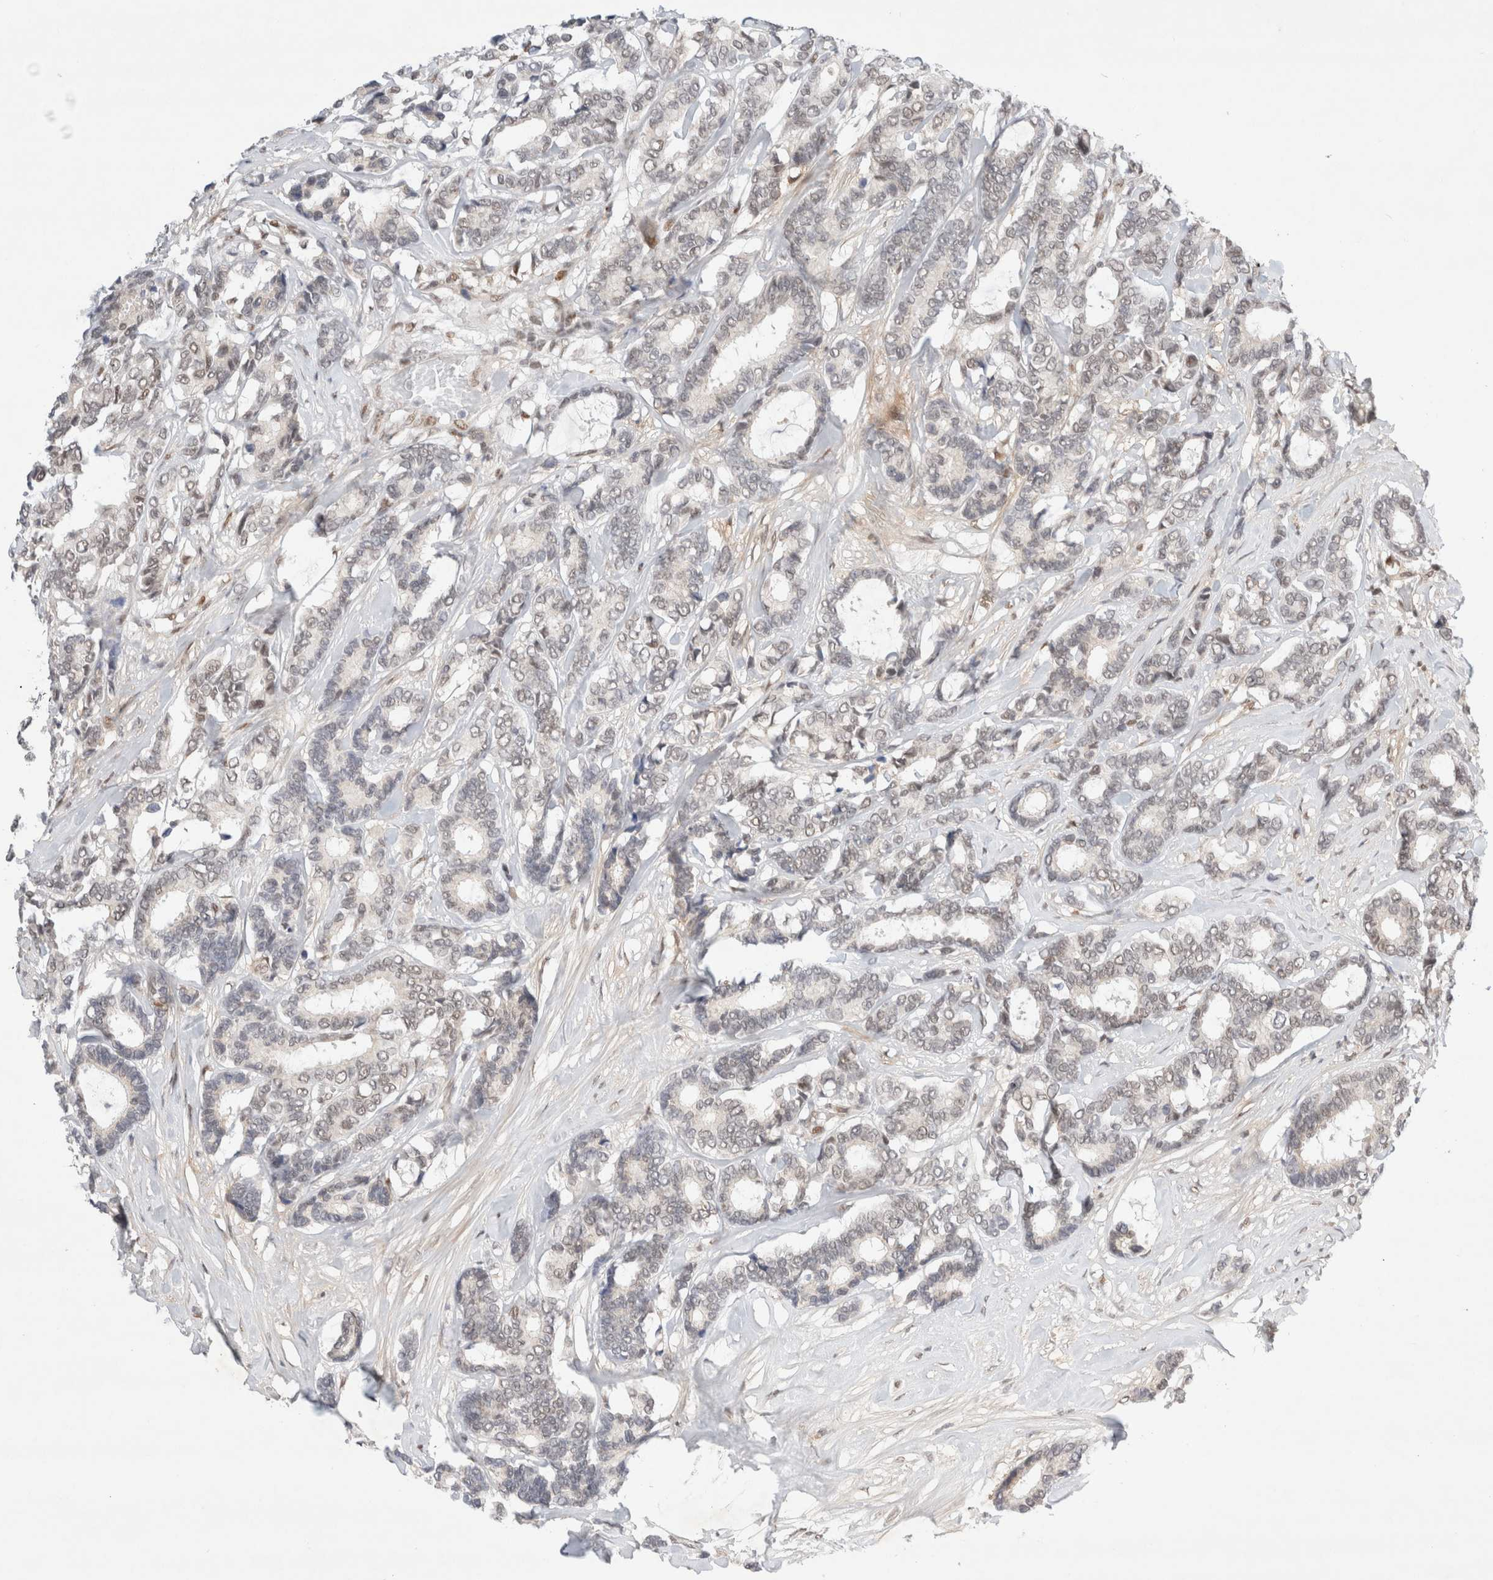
{"staining": {"intensity": "weak", "quantity": "<25%", "location": "nuclear"}, "tissue": "breast cancer", "cell_type": "Tumor cells", "image_type": "cancer", "snomed": [{"axis": "morphology", "description": "Duct carcinoma"}, {"axis": "topography", "description": "Breast"}], "caption": "Immunohistochemistry (IHC) micrograph of neoplastic tissue: human breast cancer stained with DAB displays no significant protein expression in tumor cells.", "gene": "GTF2I", "patient": {"sex": "female", "age": 87}}